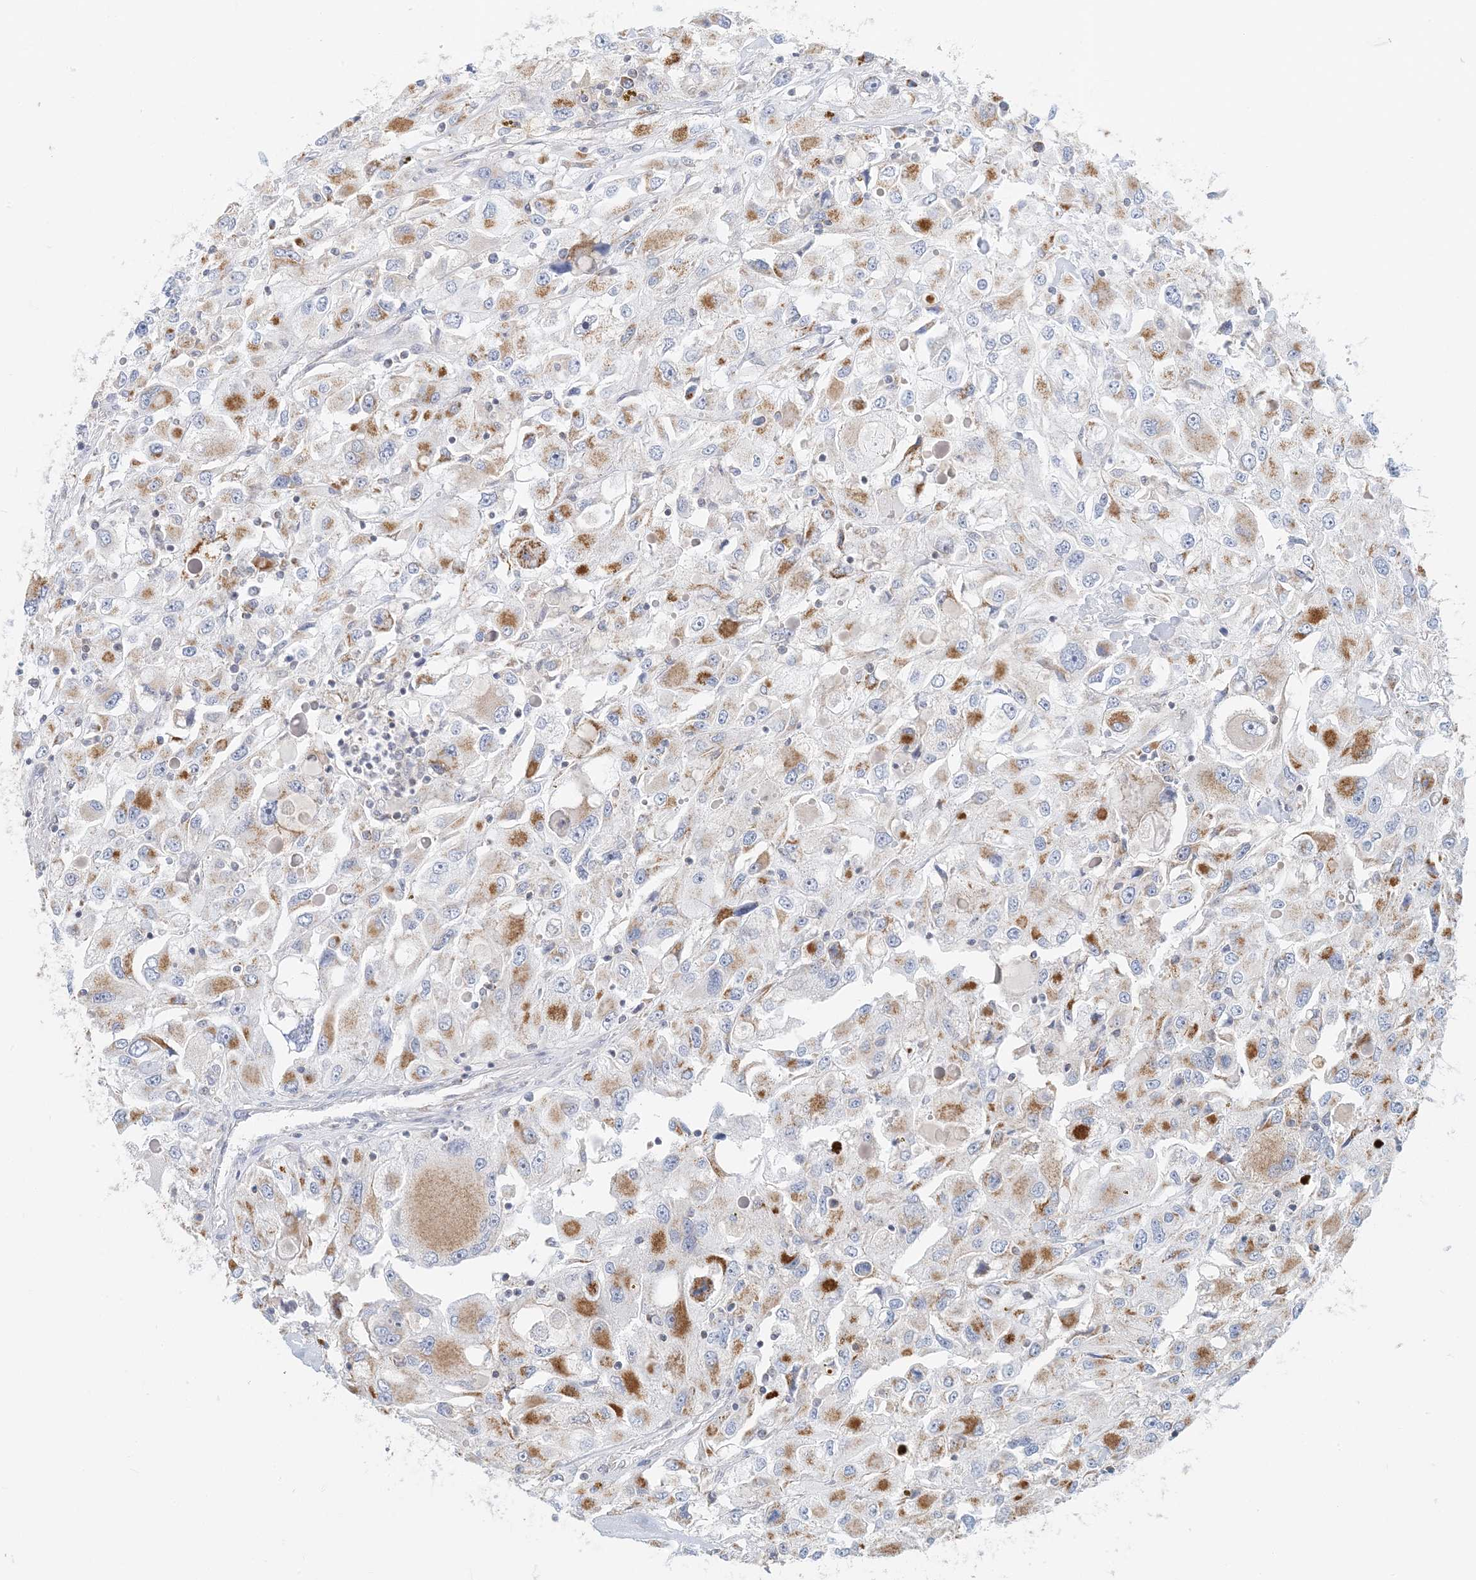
{"staining": {"intensity": "moderate", "quantity": "25%-75%", "location": "cytoplasmic/membranous"}, "tissue": "renal cancer", "cell_type": "Tumor cells", "image_type": "cancer", "snomed": [{"axis": "morphology", "description": "Adenocarcinoma, NOS"}, {"axis": "topography", "description": "Kidney"}], "caption": "Renal cancer stained with a brown dye demonstrates moderate cytoplasmic/membranous positive positivity in about 25%-75% of tumor cells.", "gene": "BDH1", "patient": {"sex": "female", "age": 52}}